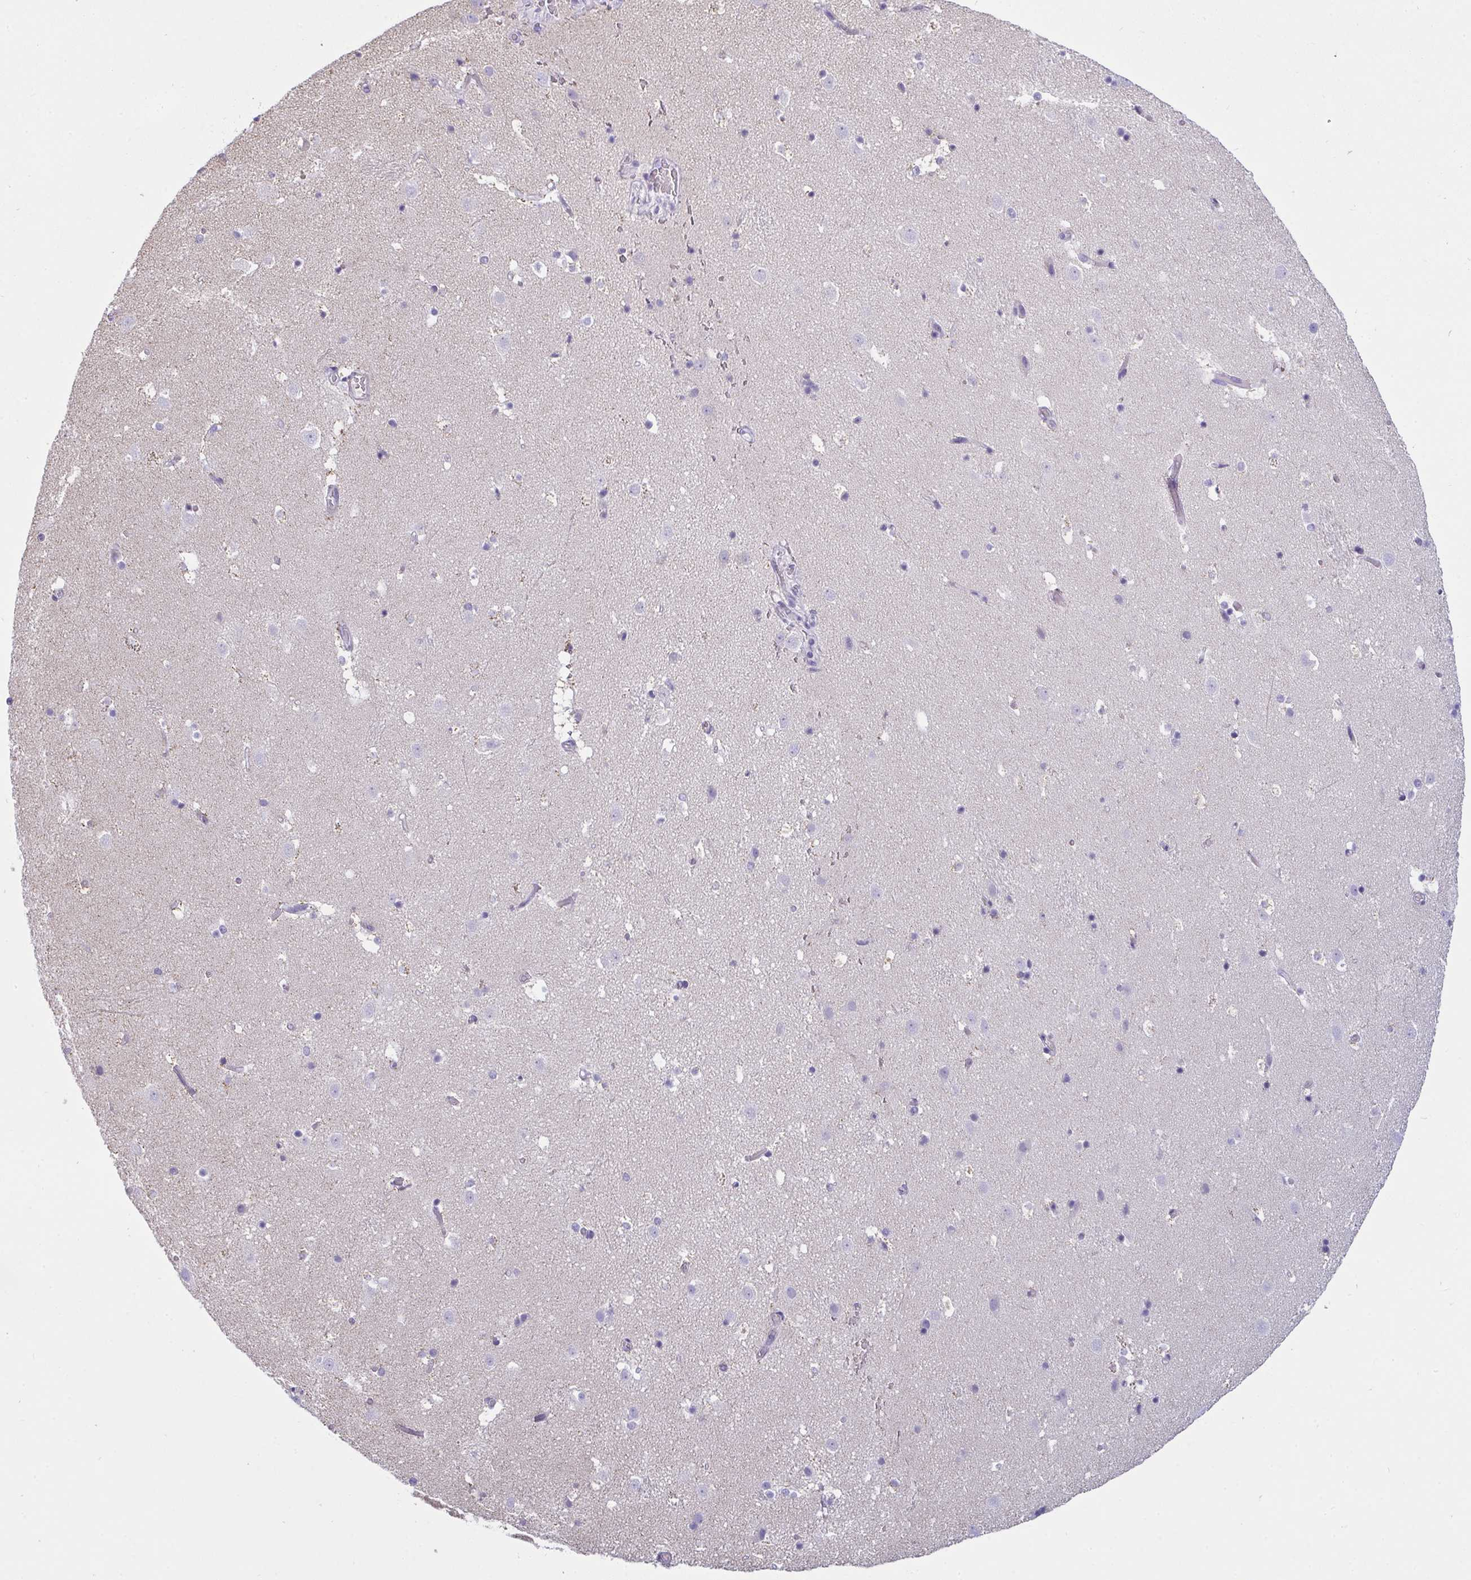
{"staining": {"intensity": "negative", "quantity": "none", "location": "none"}, "tissue": "caudate", "cell_type": "Glial cells", "image_type": "normal", "snomed": [{"axis": "morphology", "description": "Normal tissue, NOS"}, {"axis": "topography", "description": "Lateral ventricle wall"}], "caption": "Immunohistochemistry (IHC) of normal human caudate exhibits no staining in glial cells.", "gene": "SUZ12", "patient": {"sex": "male", "age": 37}}